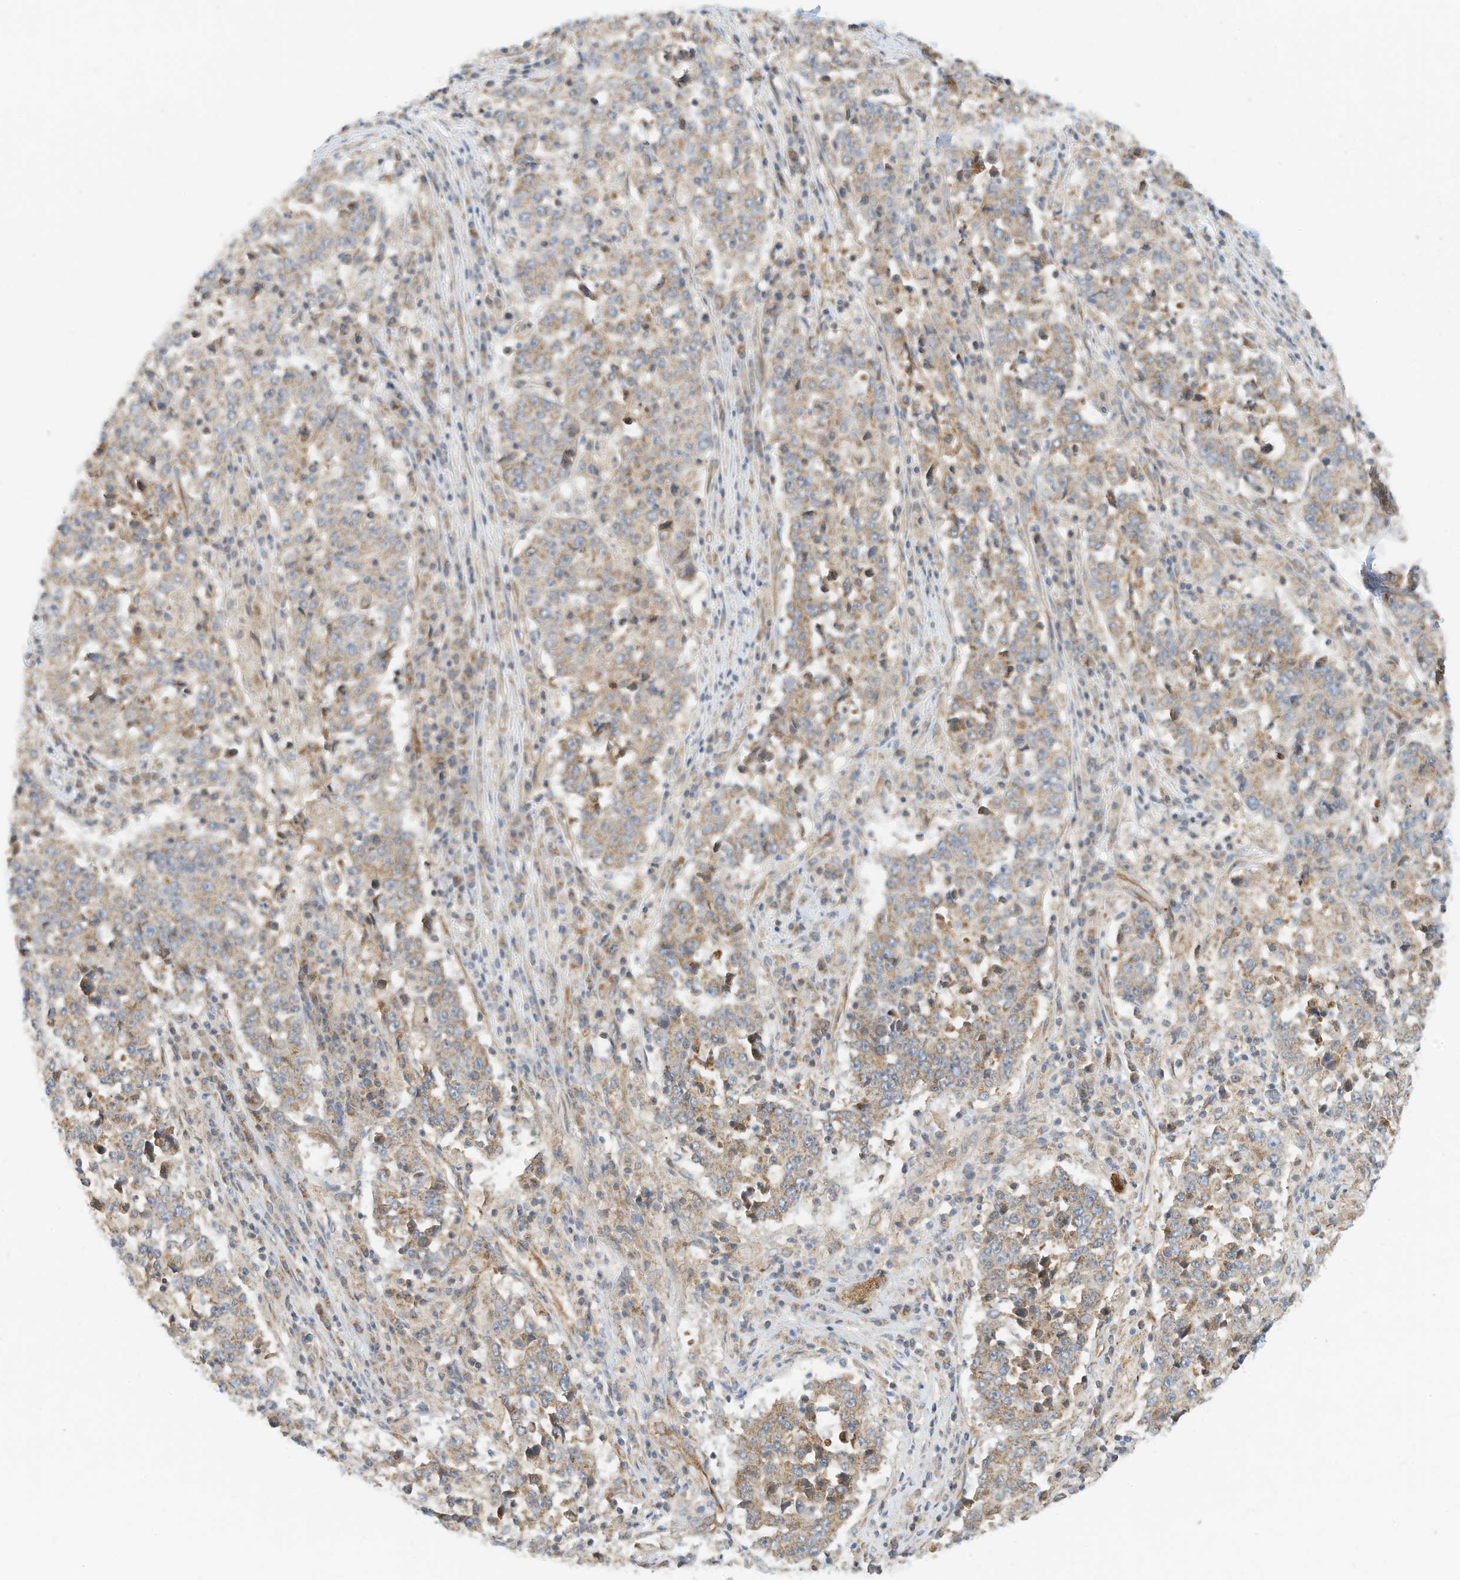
{"staining": {"intensity": "weak", "quantity": "25%-75%", "location": "cytoplasmic/membranous"}, "tissue": "stomach cancer", "cell_type": "Tumor cells", "image_type": "cancer", "snomed": [{"axis": "morphology", "description": "Adenocarcinoma, NOS"}, {"axis": "topography", "description": "Stomach"}], "caption": "IHC image of neoplastic tissue: human stomach cancer stained using immunohistochemistry demonstrates low levels of weak protein expression localized specifically in the cytoplasmic/membranous of tumor cells, appearing as a cytoplasmic/membranous brown color.", "gene": "METTL6", "patient": {"sex": "male", "age": 59}}